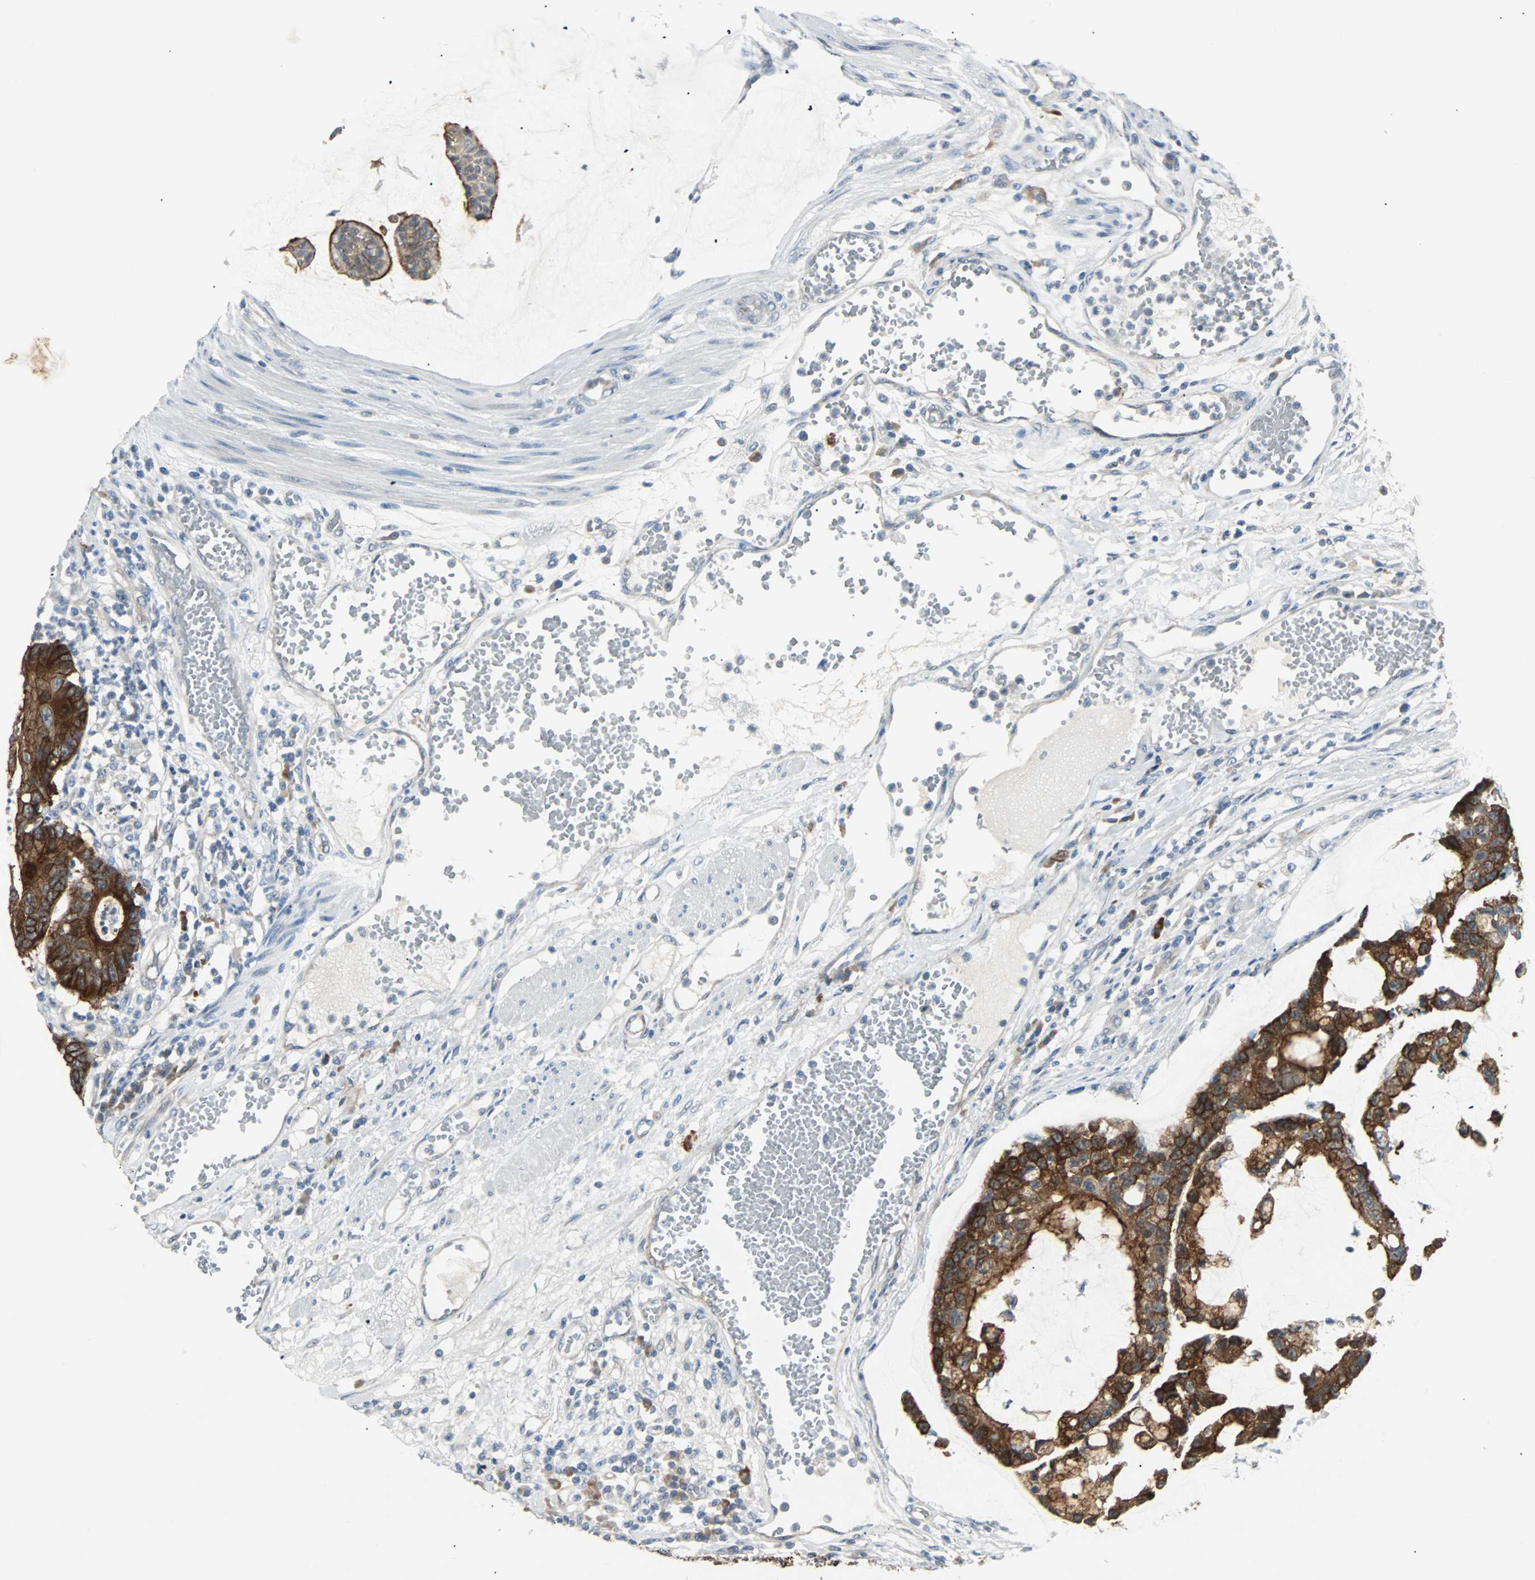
{"staining": {"intensity": "strong", "quantity": ">75%", "location": "cytoplasmic/membranous"}, "tissue": "colorectal cancer", "cell_type": "Tumor cells", "image_type": "cancer", "snomed": [{"axis": "morphology", "description": "Adenocarcinoma, NOS"}, {"axis": "topography", "description": "Colon"}], "caption": "Approximately >75% of tumor cells in human adenocarcinoma (colorectal) show strong cytoplasmic/membranous protein positivity as visualized by brown immunohistochemical staining.", "gene": "CMC2", "patient": {"sex": "female", "age": 84}}